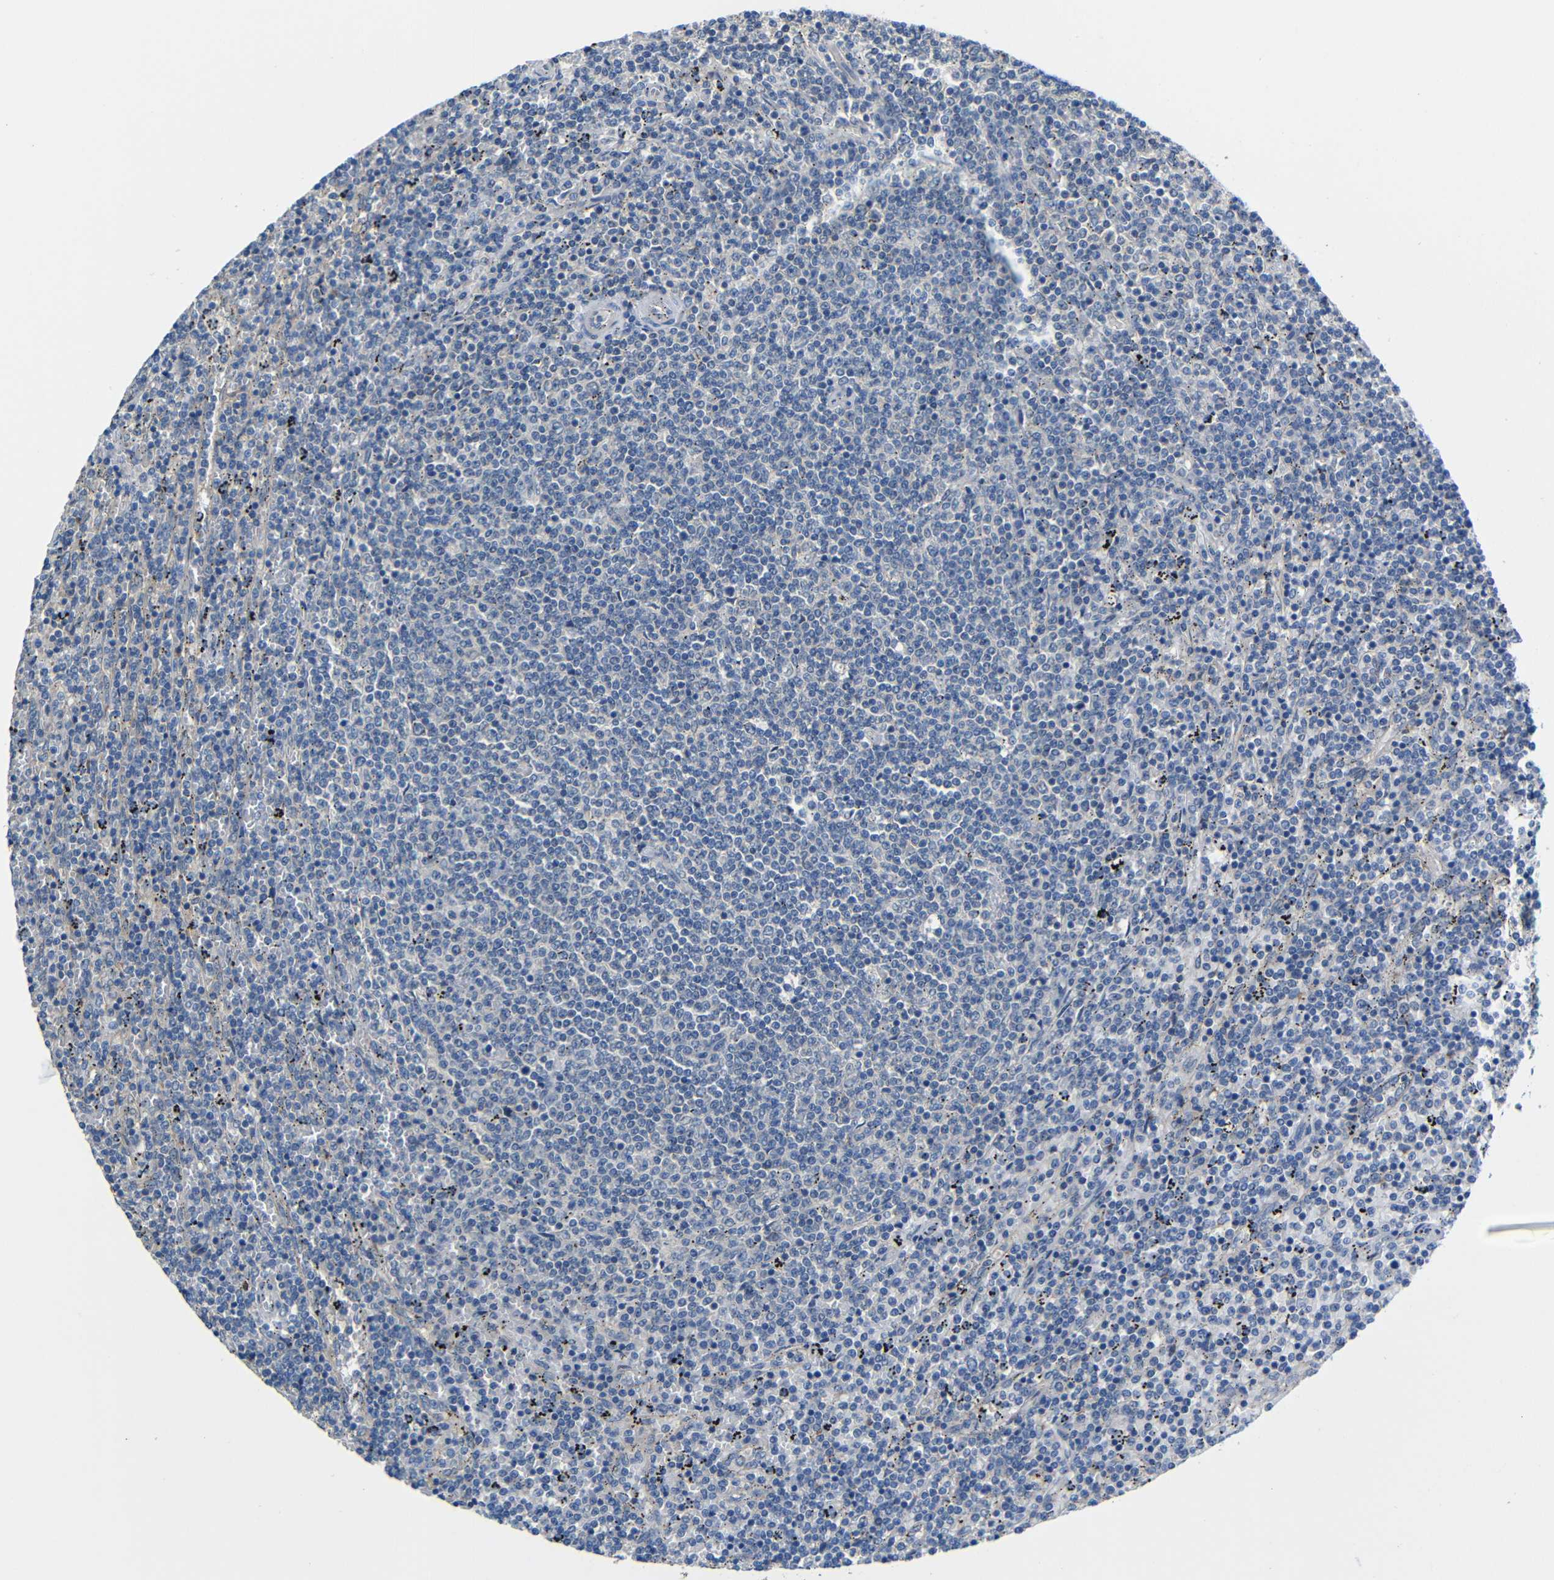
{"staining": {"intensity": "negative", "quantity": "none", "location": "none"}, "tissue": "lymphoma", "cell_type": "Tumor cells", "image_type": "cancer", "snomed": [{"axis": "morphology", "description": "Malignant lymphoma, non-Hodgkin's type, Low grade"}, {"axis": "topography", "description": "Spleen"}], "caption": "High magnification brightfield microscopy of malignant lymphoma, non-Hodgkin's type (low-grade) stained with DAB (3,3'-diaminobenzidine) (brown) and counterstained with hematoxylin (blue): tumor cells show no significant staining.", "gene": "ZNF90", "patient": {"sex": "female", "age": 50}}